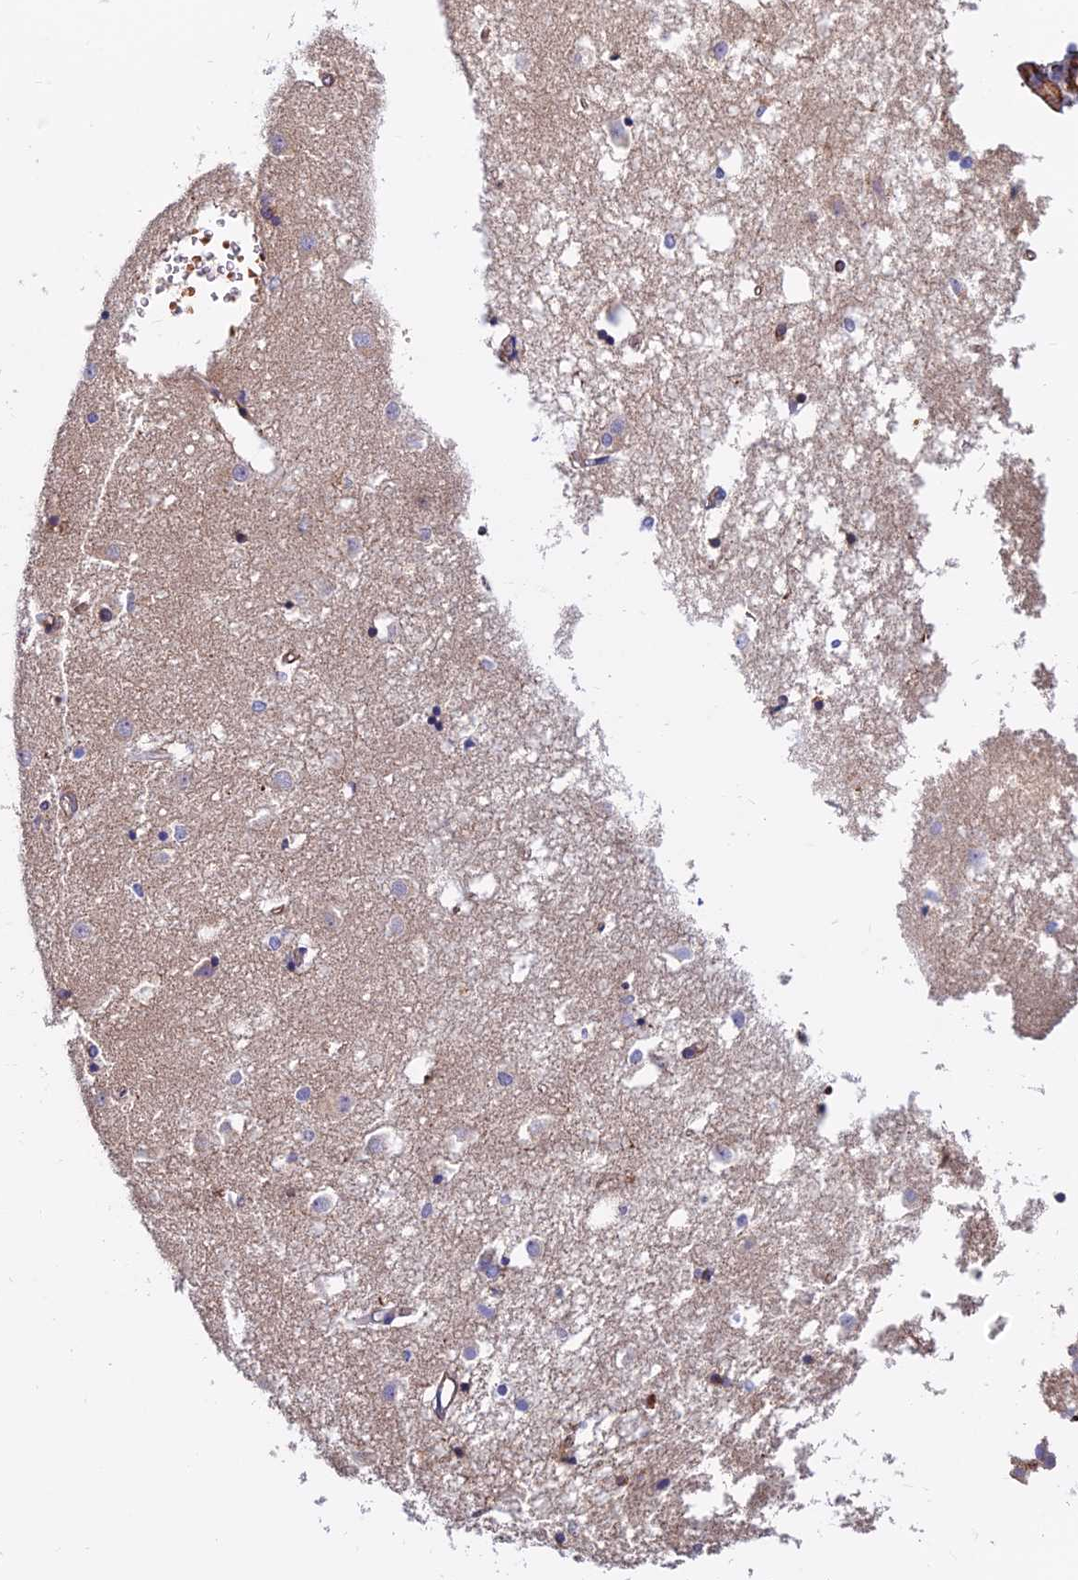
{"staining": {"intensity": "negative", "quantity": "none", "location": "none"}, "tissue": "caudate", "cell_type": "Glial cells", "image_type": "normal", "snomed": [{"axis": "morphology", "description": "Normal tissue, NOS"}, {"axis": "topography", "description": "Lateral ventricle wall"}], "caption": "DAB (3,3'-diaminobenzidine) immunohistochemical staining of benign caudate reveals no significant expression in glial cells.", "gene": "CDK18", "patient": {"sex": "male", "age": 45}}